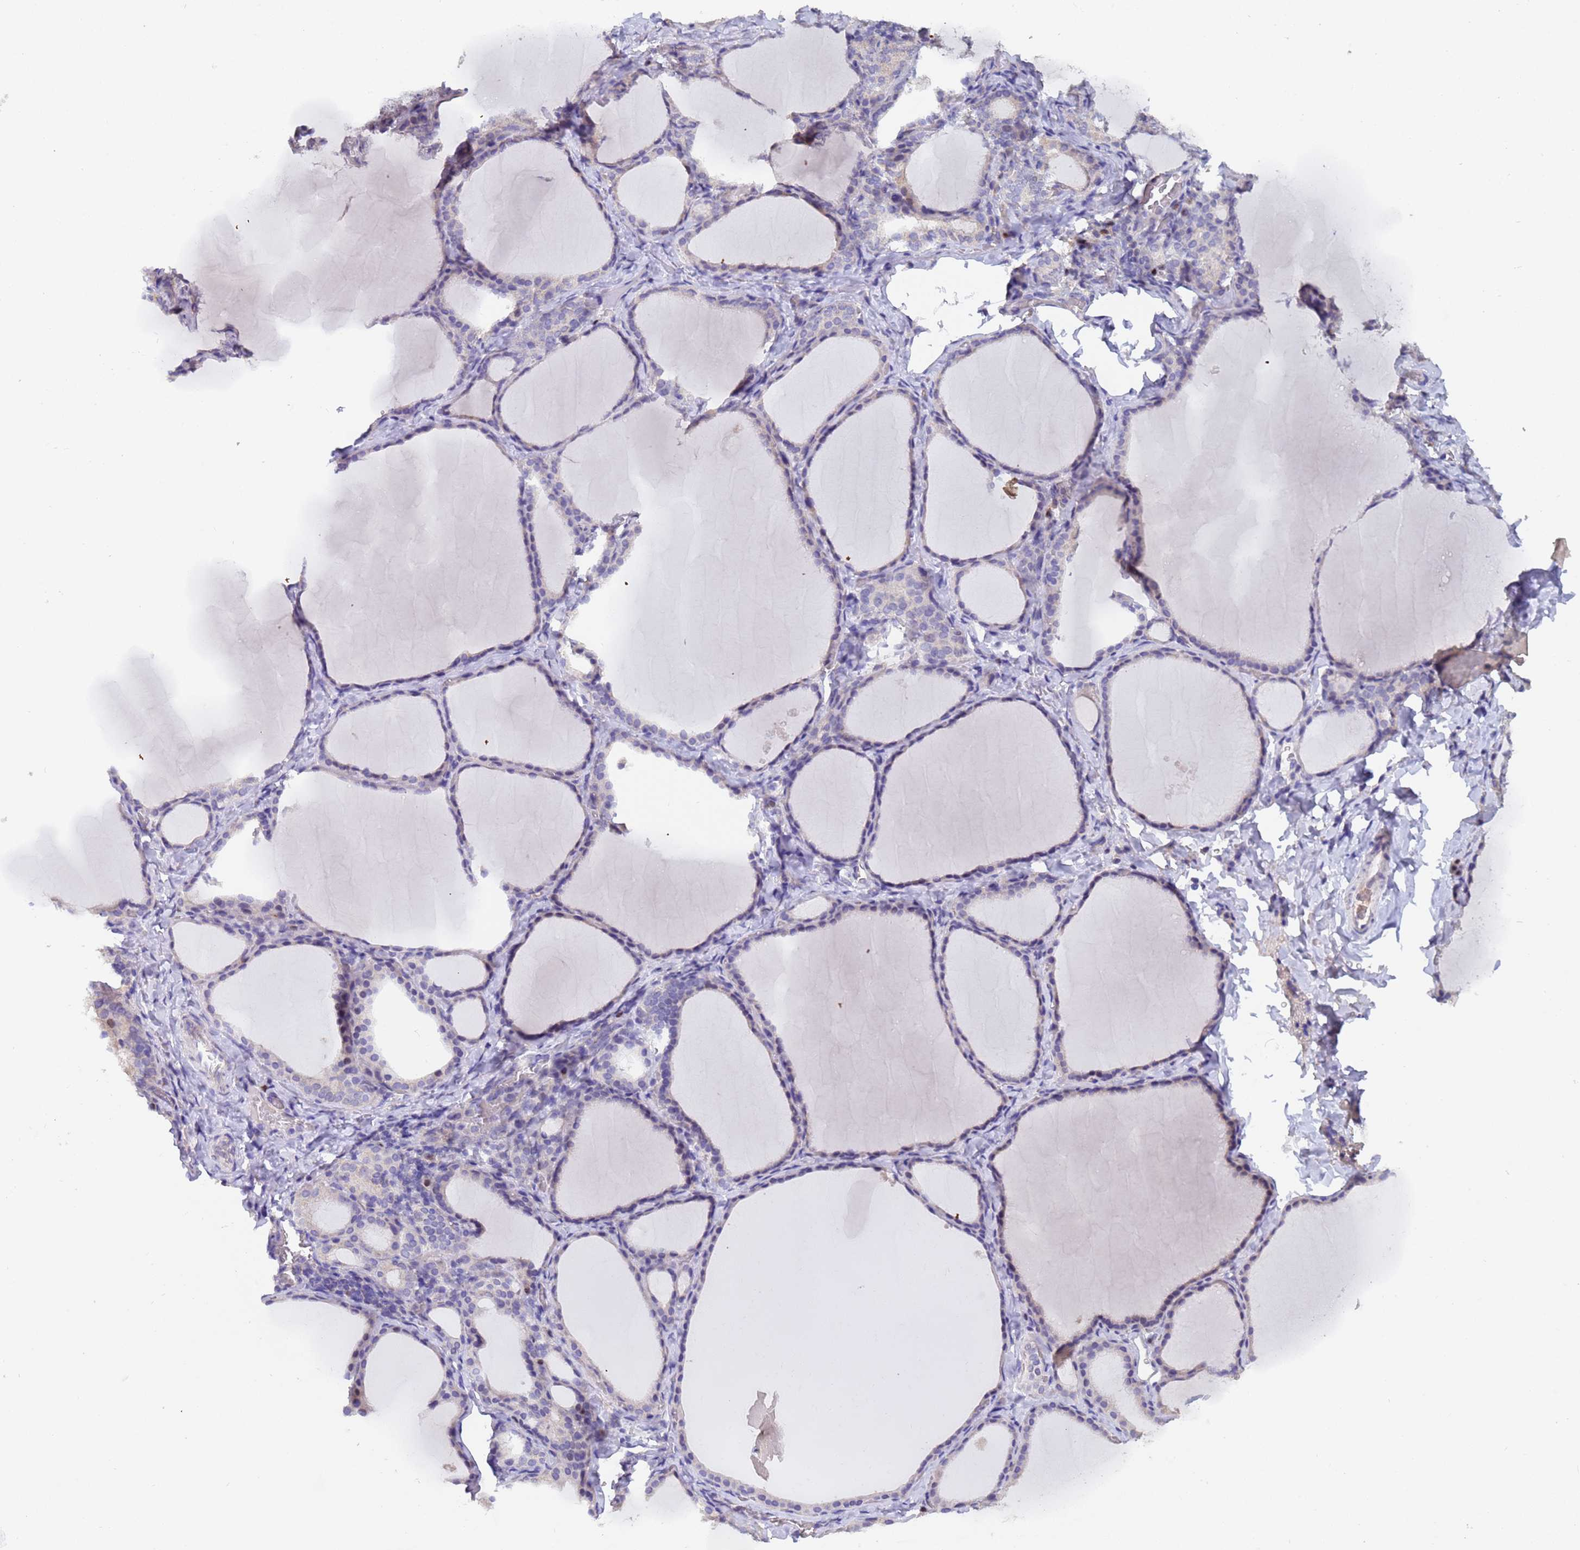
{"staining": {"intensity": "negative", "quantity": "none", "location": "none"}, "tissue": "thyroid gland", "cell_type": "Glandular cells", "image_type": "normal", "snomed": [{"axis": "morphology", "description": "Normal tissue, NOS"}, {"axis": "topography", "description": "Thyroid gland"}], "caption": "Immunohistochemistry (IHC) micrograph of unremarkable human thyroid gland stained for a protein (brown), which shows no staining in glandular cells.", "gene": "IHO1", "patient": {"sex": "female", "age": 39}}